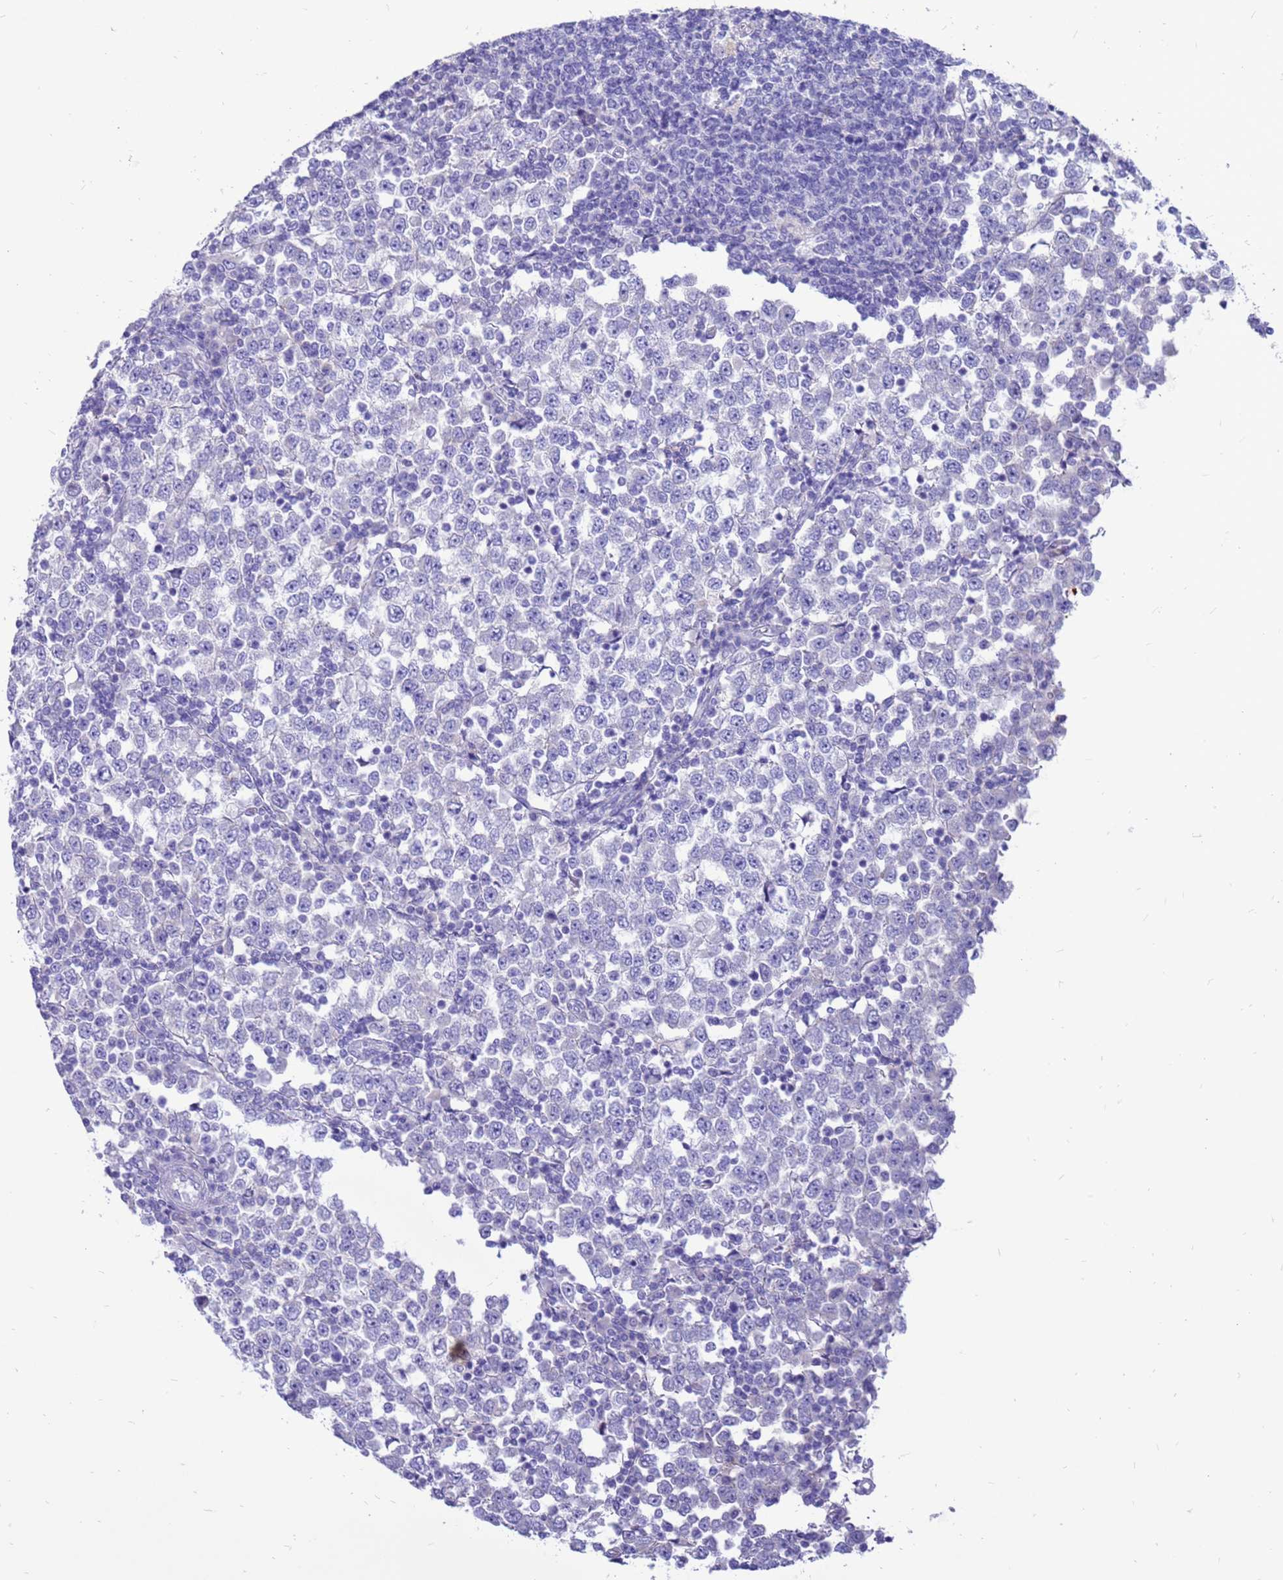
{"staining": {"intensity": "negative", "quantity": "none", "location": "none"}, "tissue": "testis cancer", "cell_type": "Tumor cells", "image_type": "cancer", "snomed": [{"axis": "morphology", "description": "Seminoma, NOS"}, {"axis": "topography", "description": "Testis"}], "caption": "Tumor cells are negative for protein expression in human testis seminoma.", "gene": "PDE10A", "patient": {"sex": "male", "age": 65}}